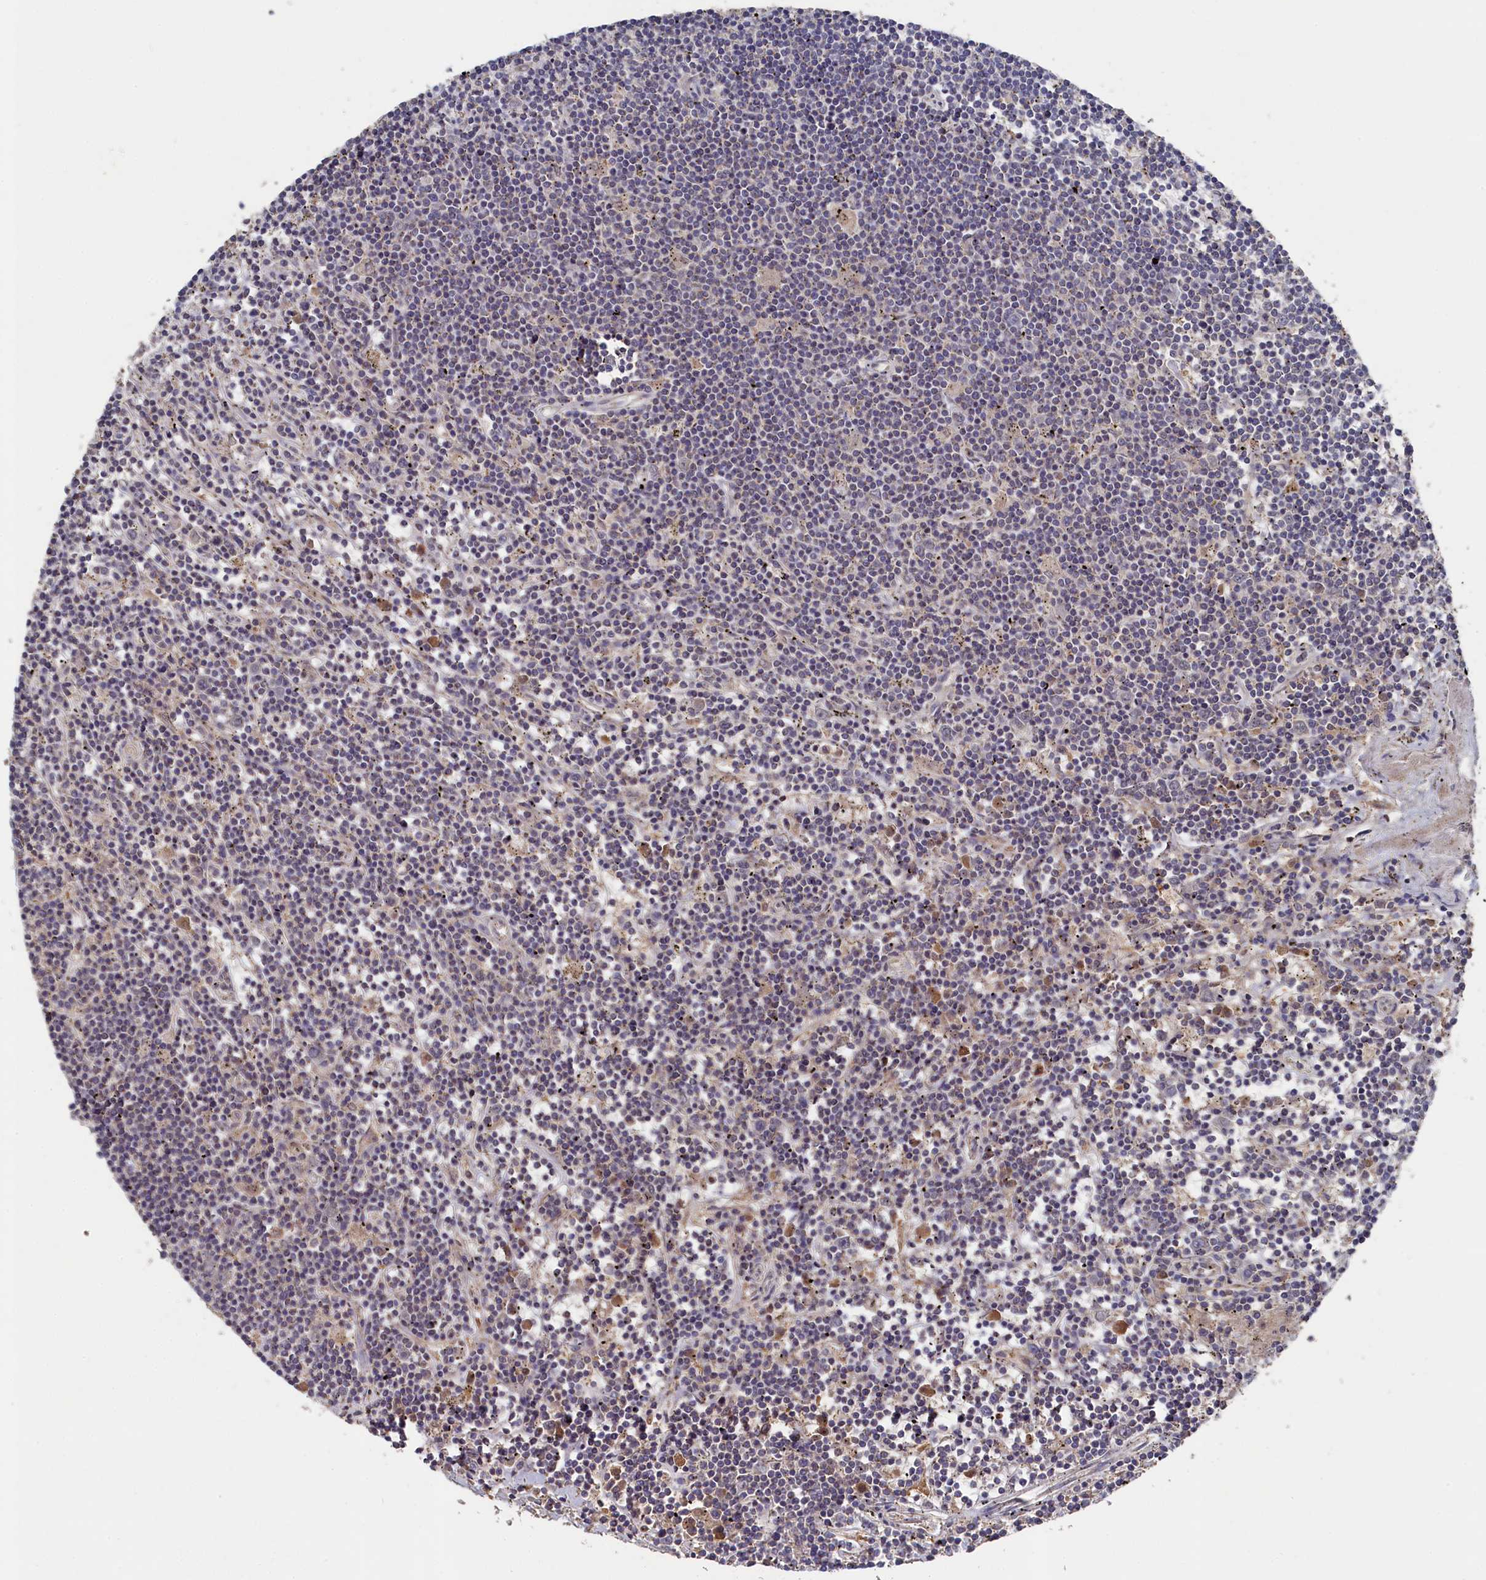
{"staining": {"intensity": "negative", "quantity": "none", "location": "none"}, "tissue": "lymphoma", "cell_type": "Tumor cells", "image_type": "cancer", "snomed": [{"axis": "morphology", "description": "Malignant lymphoma, non-Hodgkin's type, Low grade"}, {"axis": "topography", "description": "Spleen"}], "caption": "Micrograph shows no significant protein expression in tumor cells of lymphoma.", "gene": "TMC5", "patient": {"sex": "male", "age": 76}}